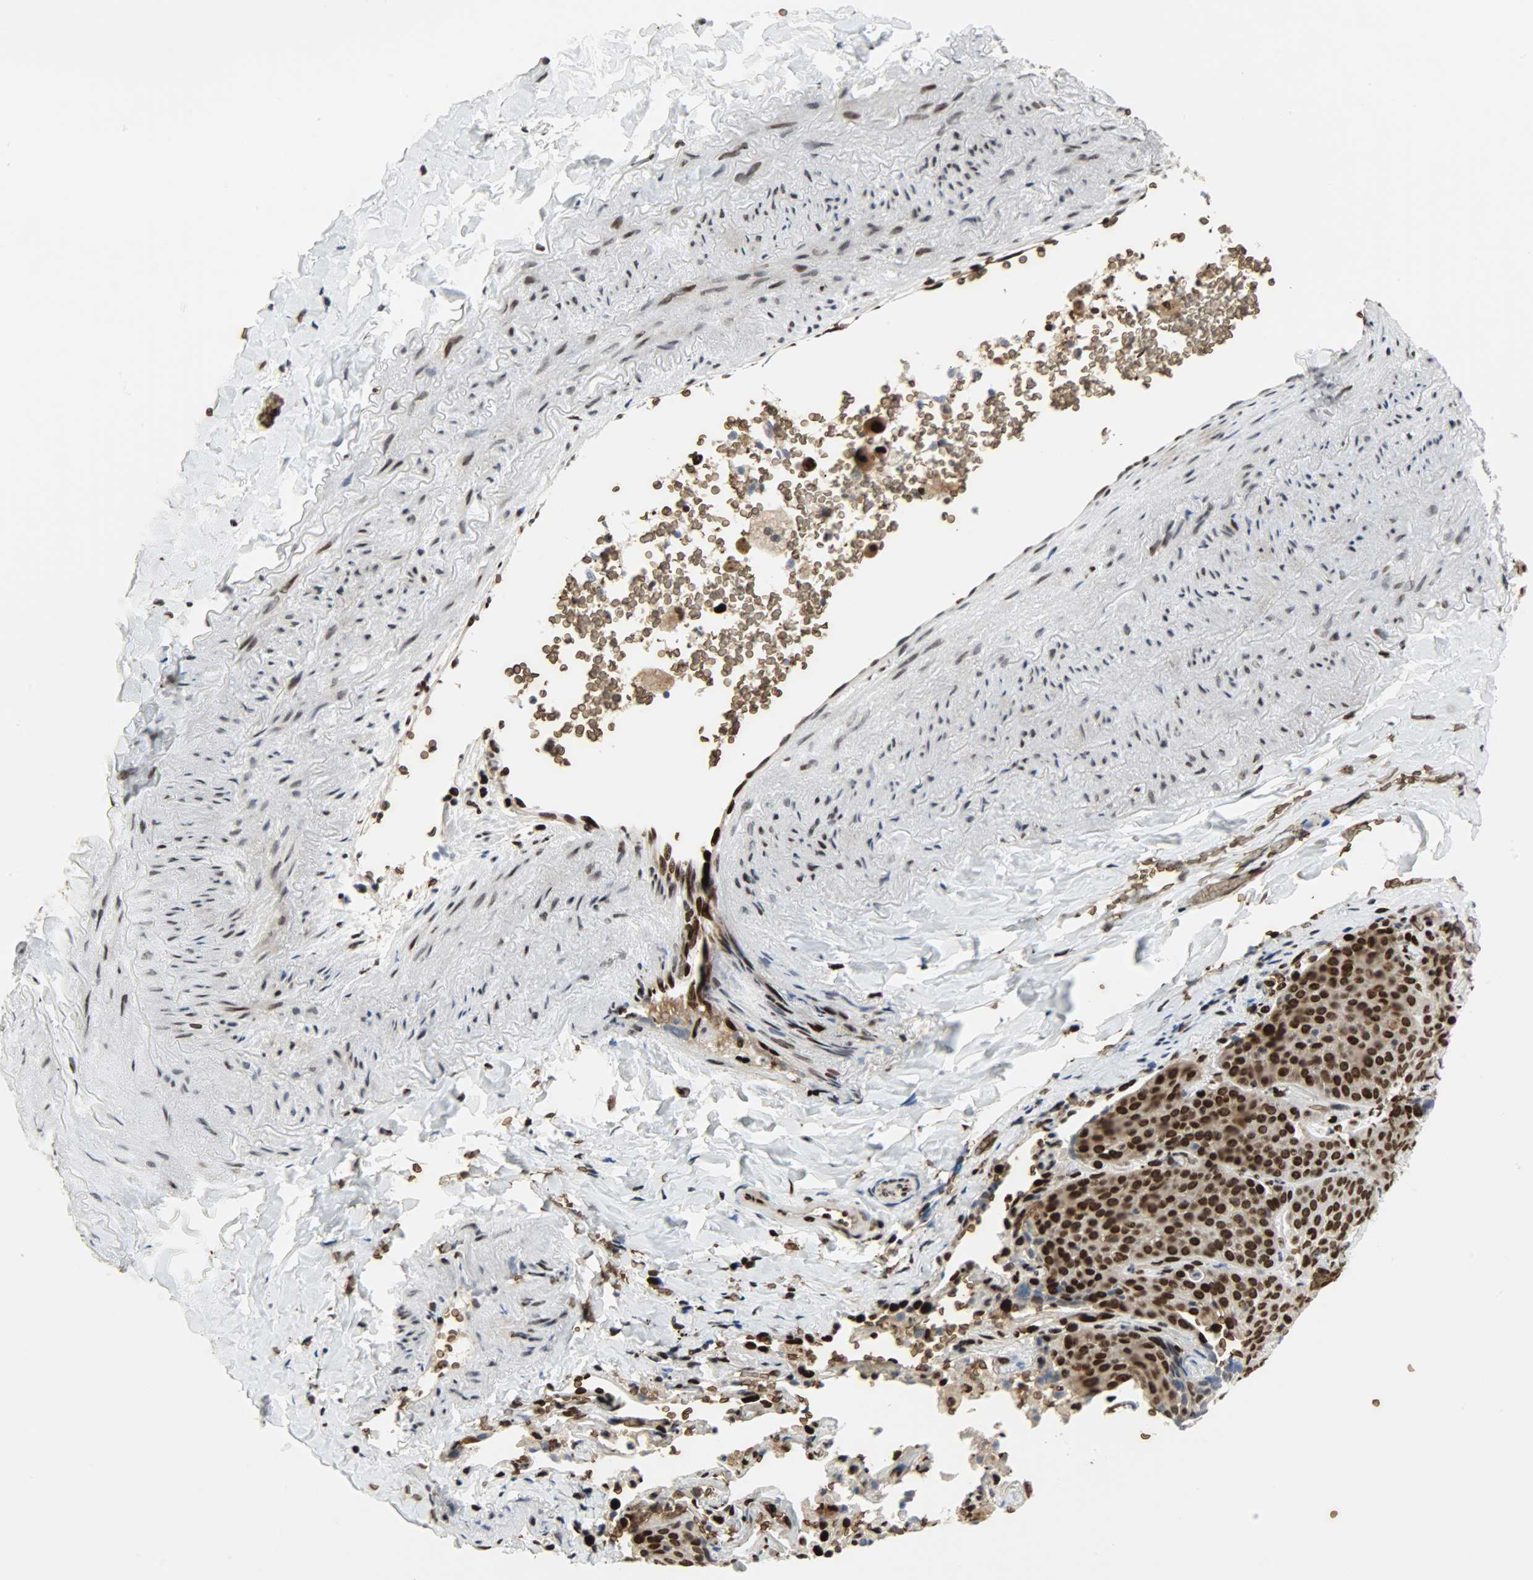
{"staining": {"intensity": "strong", "quantity": ">75%", "location": "cytoplasmic/membranous,nuclear"}, "tissue": "lung cancer", "cell_type": "Tumor cells", "image_type": "cancer", "snomed": [{"axis": "morphology", "description": "Squamous cell carcinoma, NOS"}, {"axis": "topography", "description": "Lung"}], "caption": "This image displays lung squamous cell carcinoma stained with immunohistochemistry to label a protein in brown. The cytoplasmic/membranous and nuclear of tumor cells show strong positivity for the protein. Nuclei are counter-stained blue.", "gene": "SNAI1", "patient": {"sex": "male", "age": 54}}